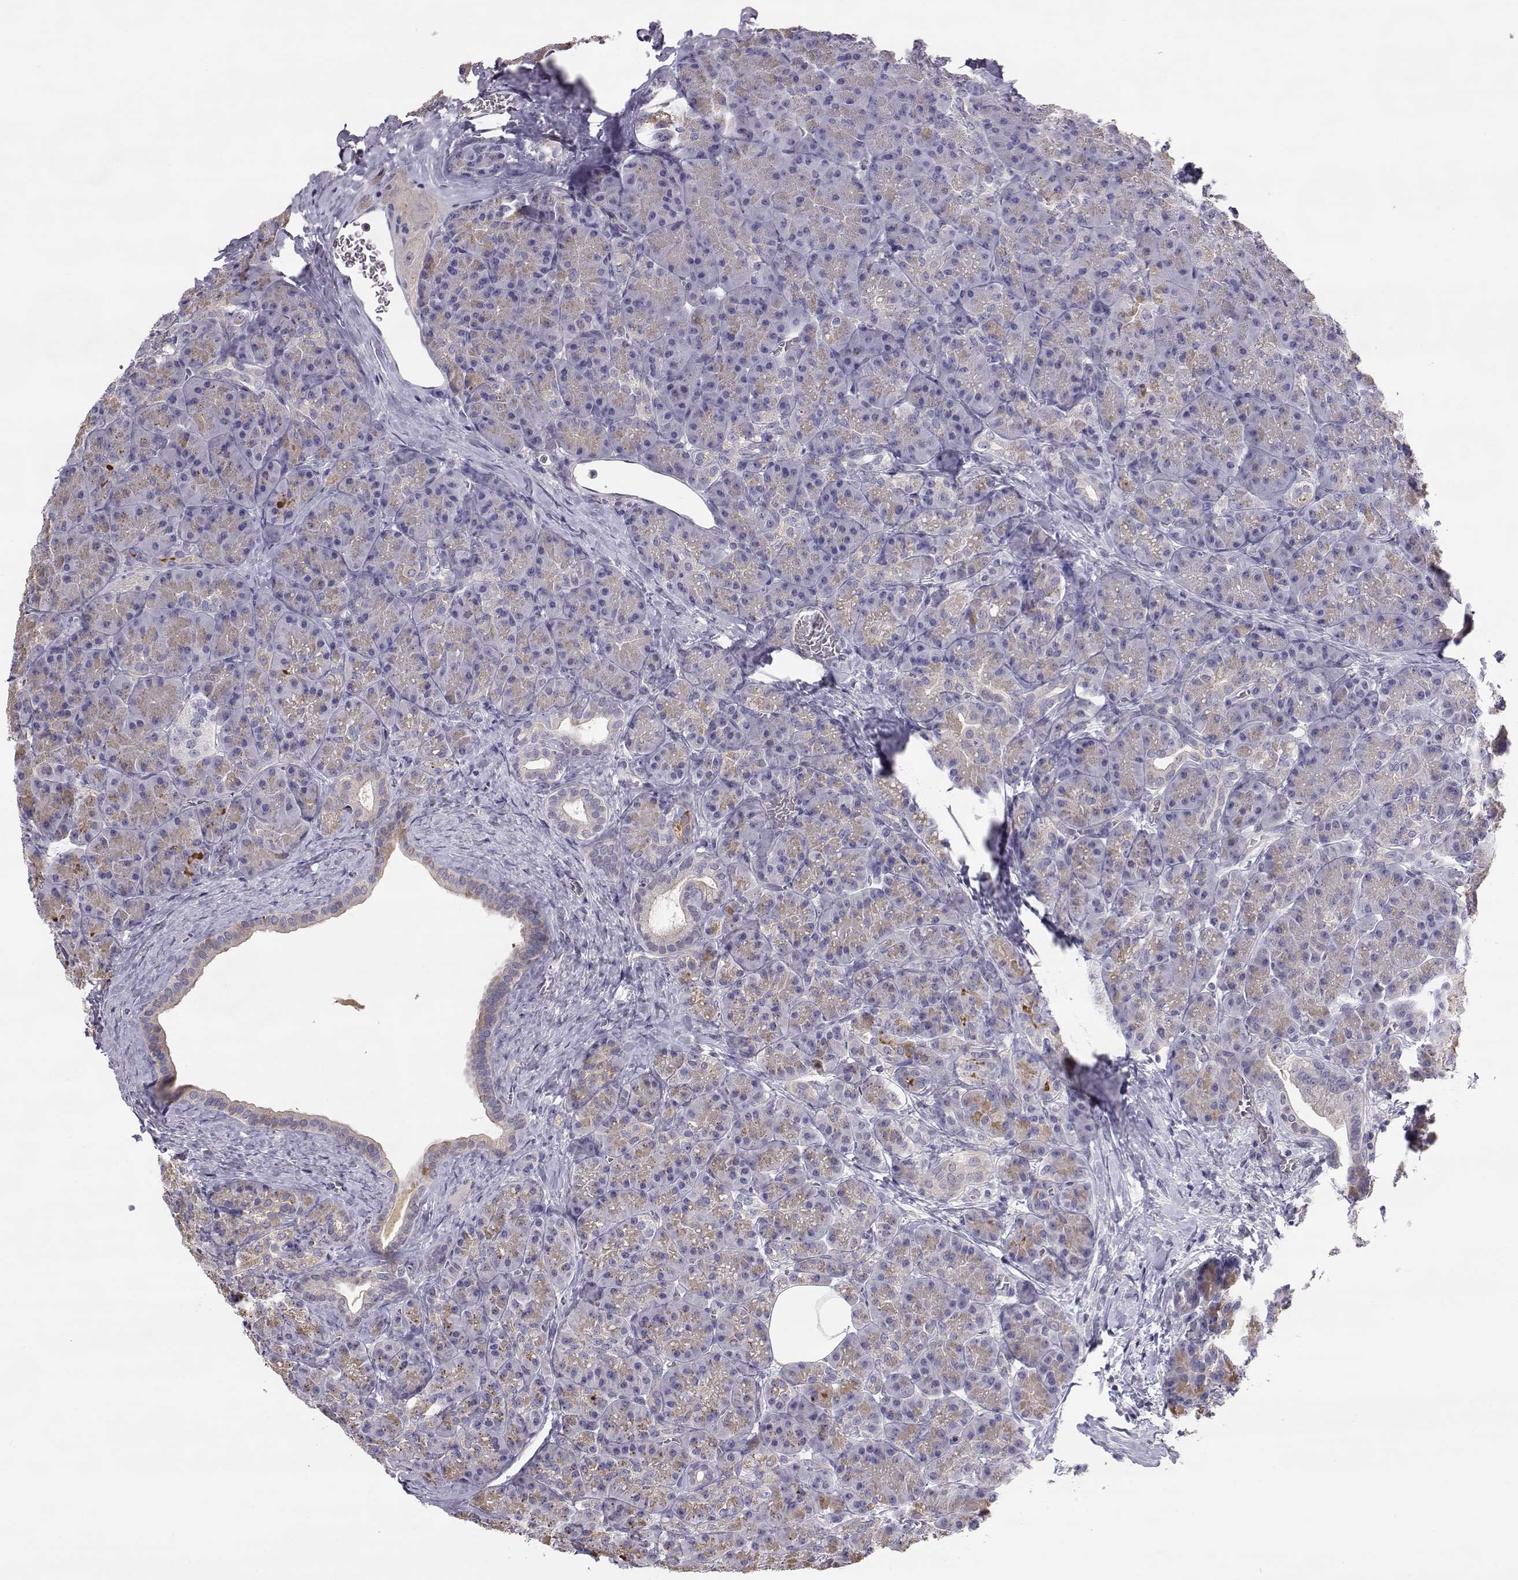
{"staining": {"intensity": "weak", "quantity": "<25%", "location": "cytoplasmic/membranous"}, "tissue": "pancreas", "cell_type": "Exocrine glandular cells", "image_type": "normal", "snomed": [{"axis": "morphology", "description": "Normal tissue, NOS"}, {"axis": "topography", "description": "Pancreas"}], "caption": "High magnification brightfield microscopy of benign pancreas stained with DAB (3,3'-diaminobenzidine) (brown) and counterstained with hematoxylin (blue): exocrine glandular cells show no significant staining. (Immunohistochemistry (ihc), brightfield microscopy, high magnification).", "gene": "NCAM2", "patient": {"sex": "male", "age": 57}}